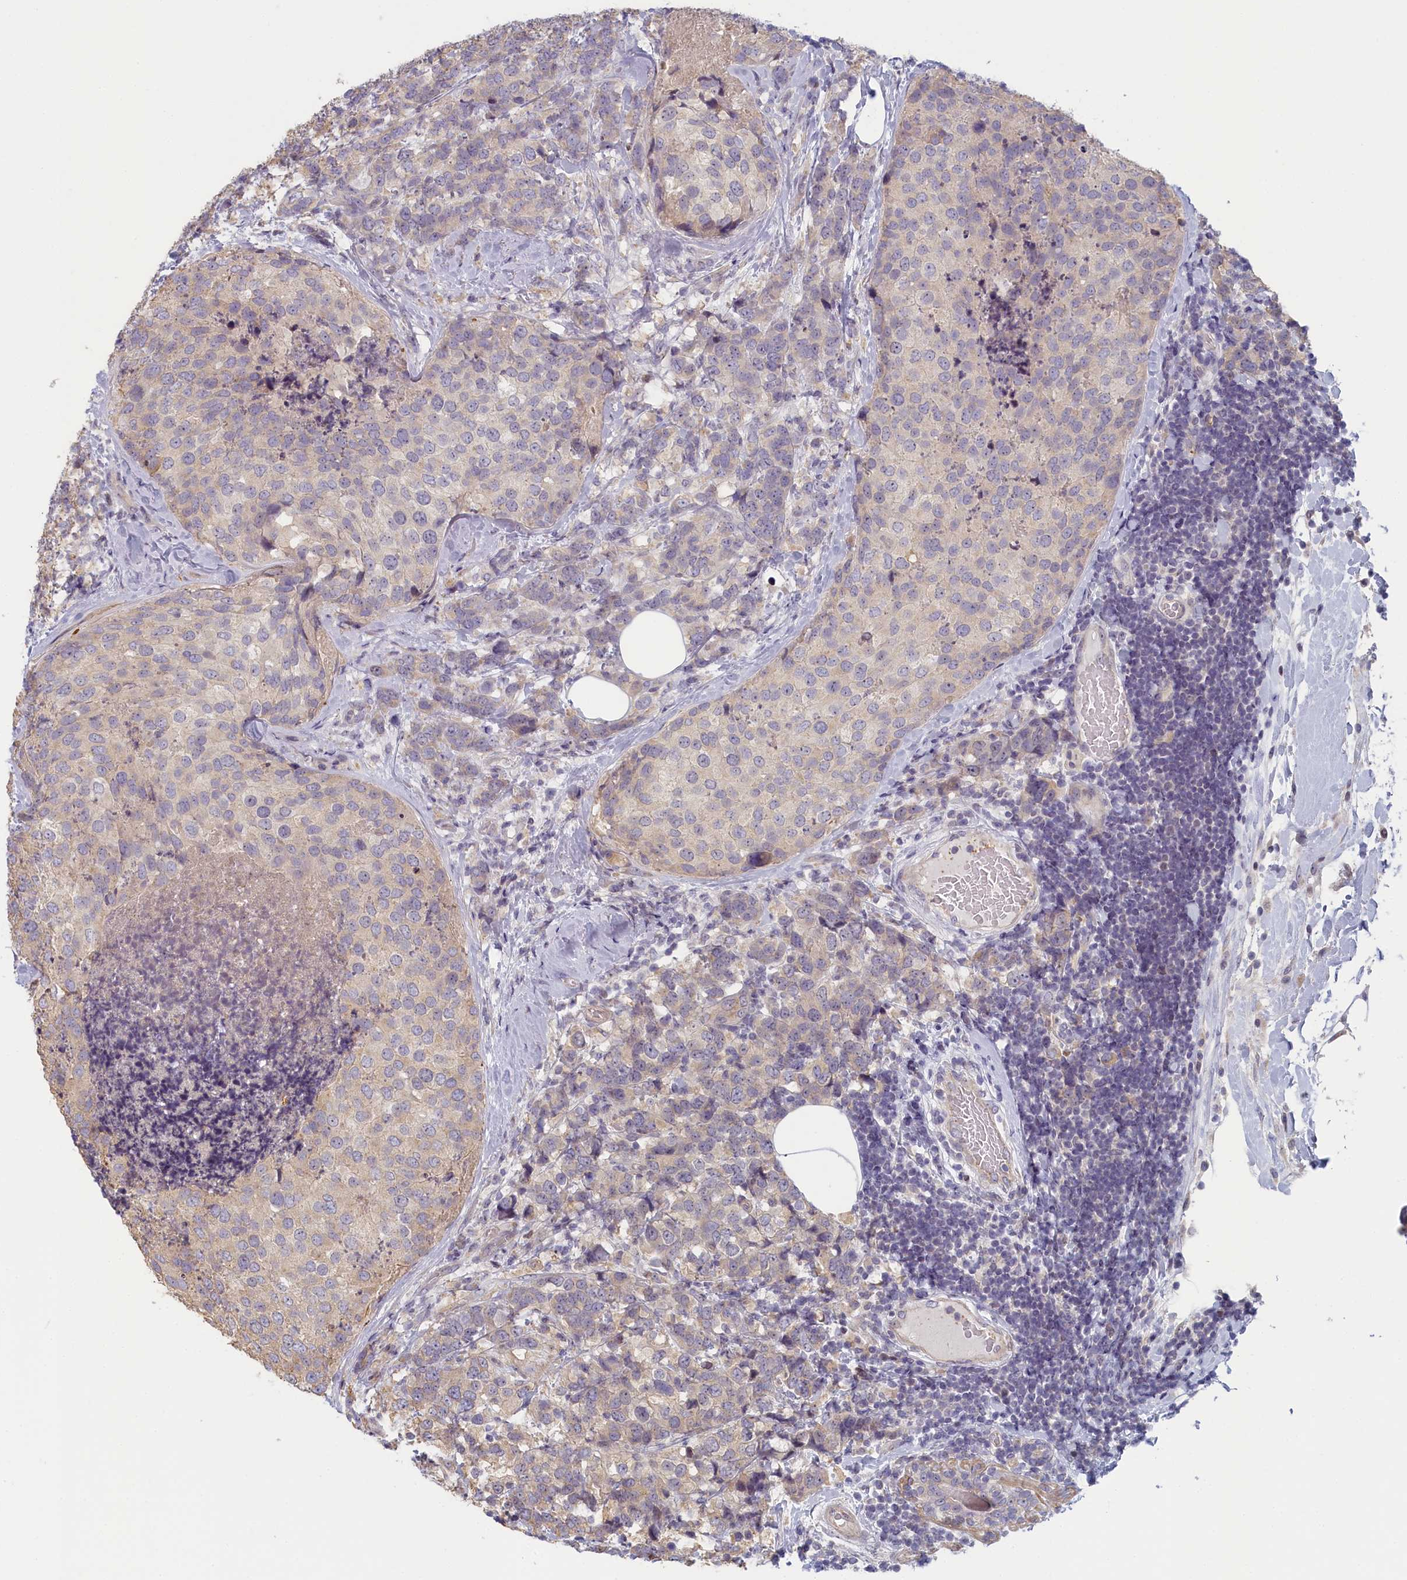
{"staining": {"intensity": "weak", "quantity": "<25%", "location": "cytoplasmic/membranous"}, "tissue": "breast cancer", "cell_type": "Tumor cells", "image_type": "cancer", "snomed": [{"axis": "morphology", "description": "Lobular carcinoma"}, {"axis": "topography", "description": "Breast"}], "caption": "Immunohistochemical staining of lobular carcinoma (breast) displays no significant staining in tumor cells. (DAB IHC visualized using brightfield microscopy, high magnification).", "gene": "INTS4", "patient": {"sex": "female", "age": 59}}